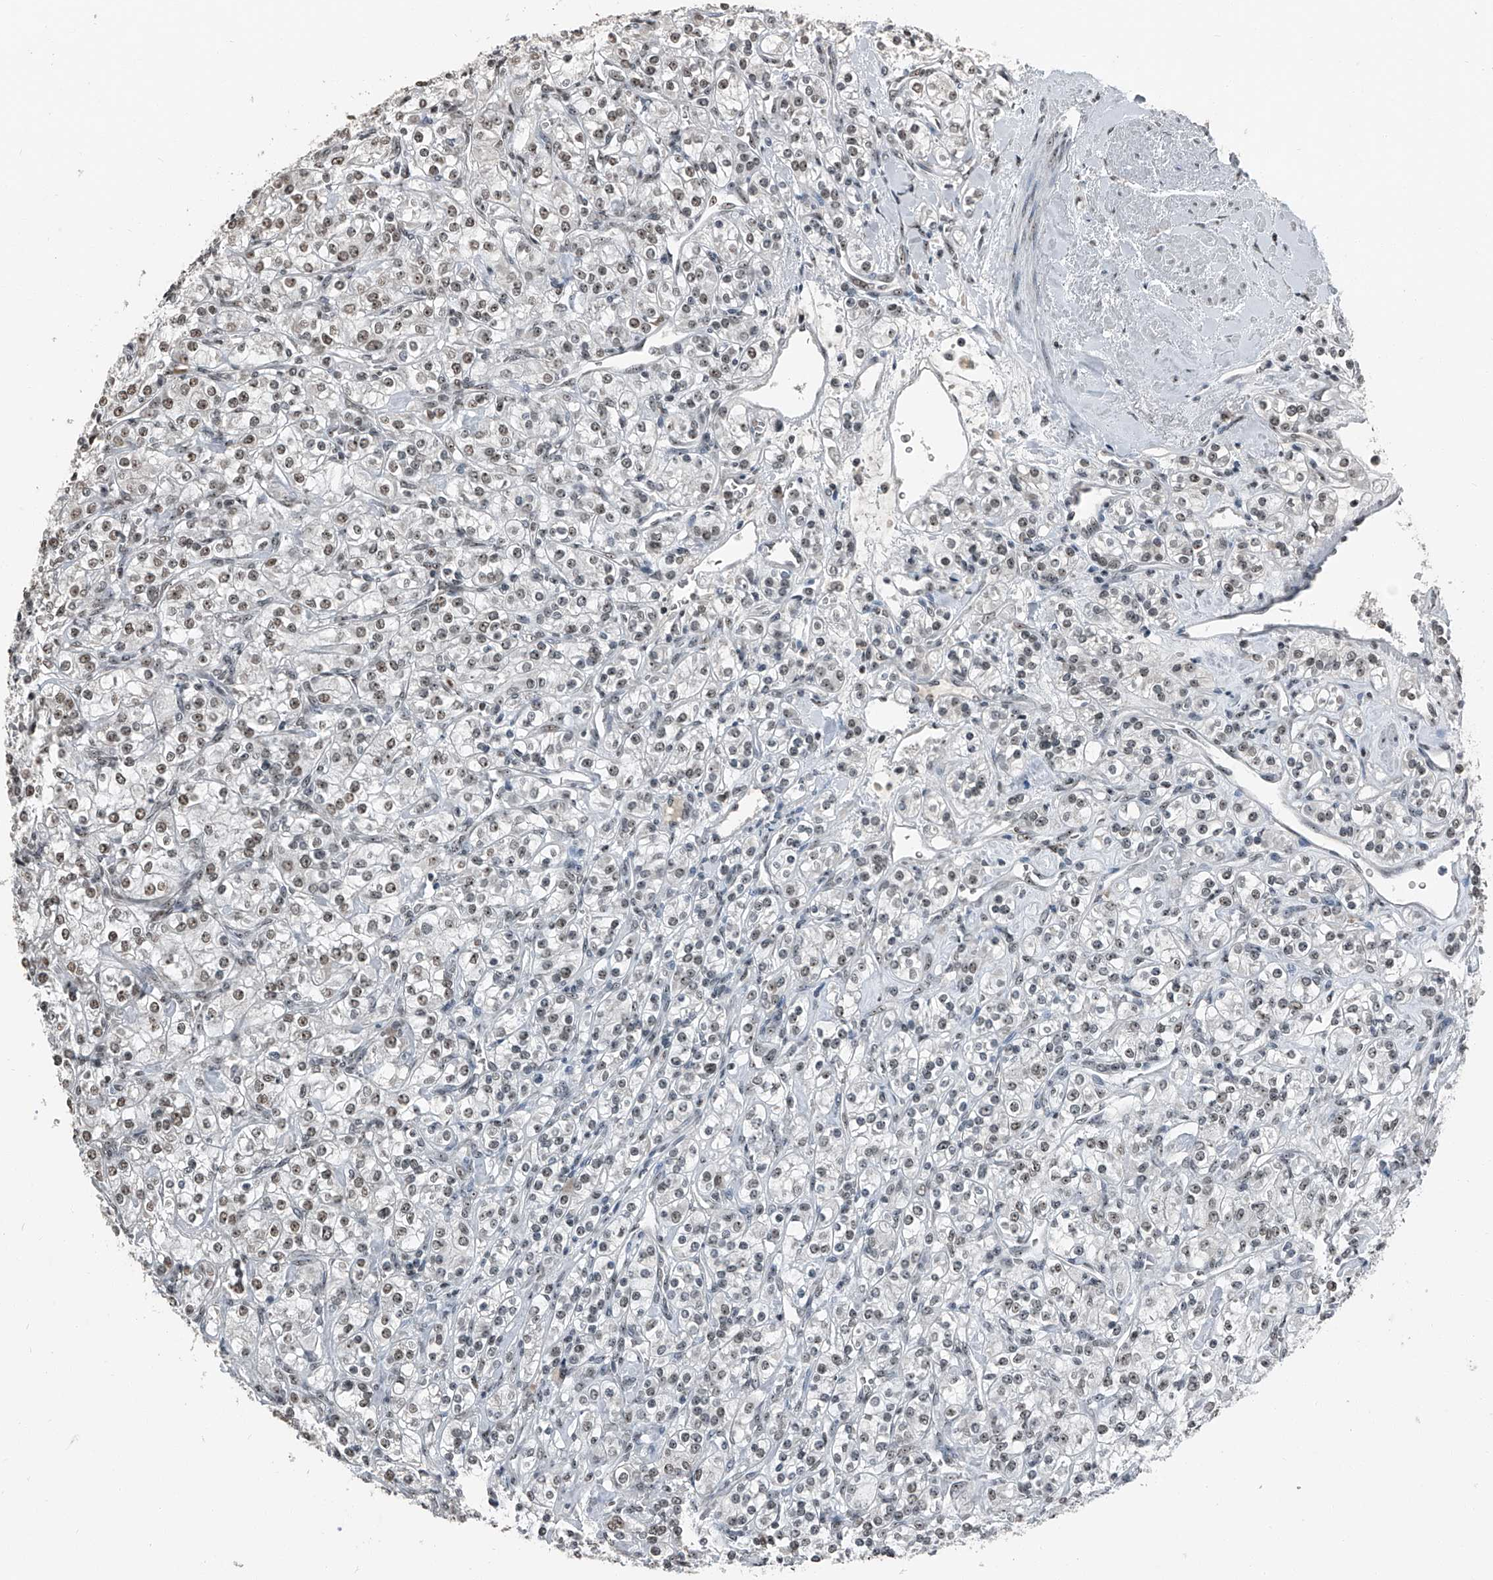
{"staining": {"intensity": "weak", "quantity": ">75%", "location": "nuclear"}, "tissue": "renal cancer", "cell_type": "Tumor cells", "image_type": "cancer", "snomed": [{"axis": "morphology", "description": "Adenocarcinoma, NOS"}, {"axis": "topography", "description": "Kidney"}], "caption": "Renal cancer (adenocarcinoma) stained for a protein displays weak nuclear positivity in tumor cells.", "gene": "TCOF1", "patient": {"sex": "male", "age": 77}}